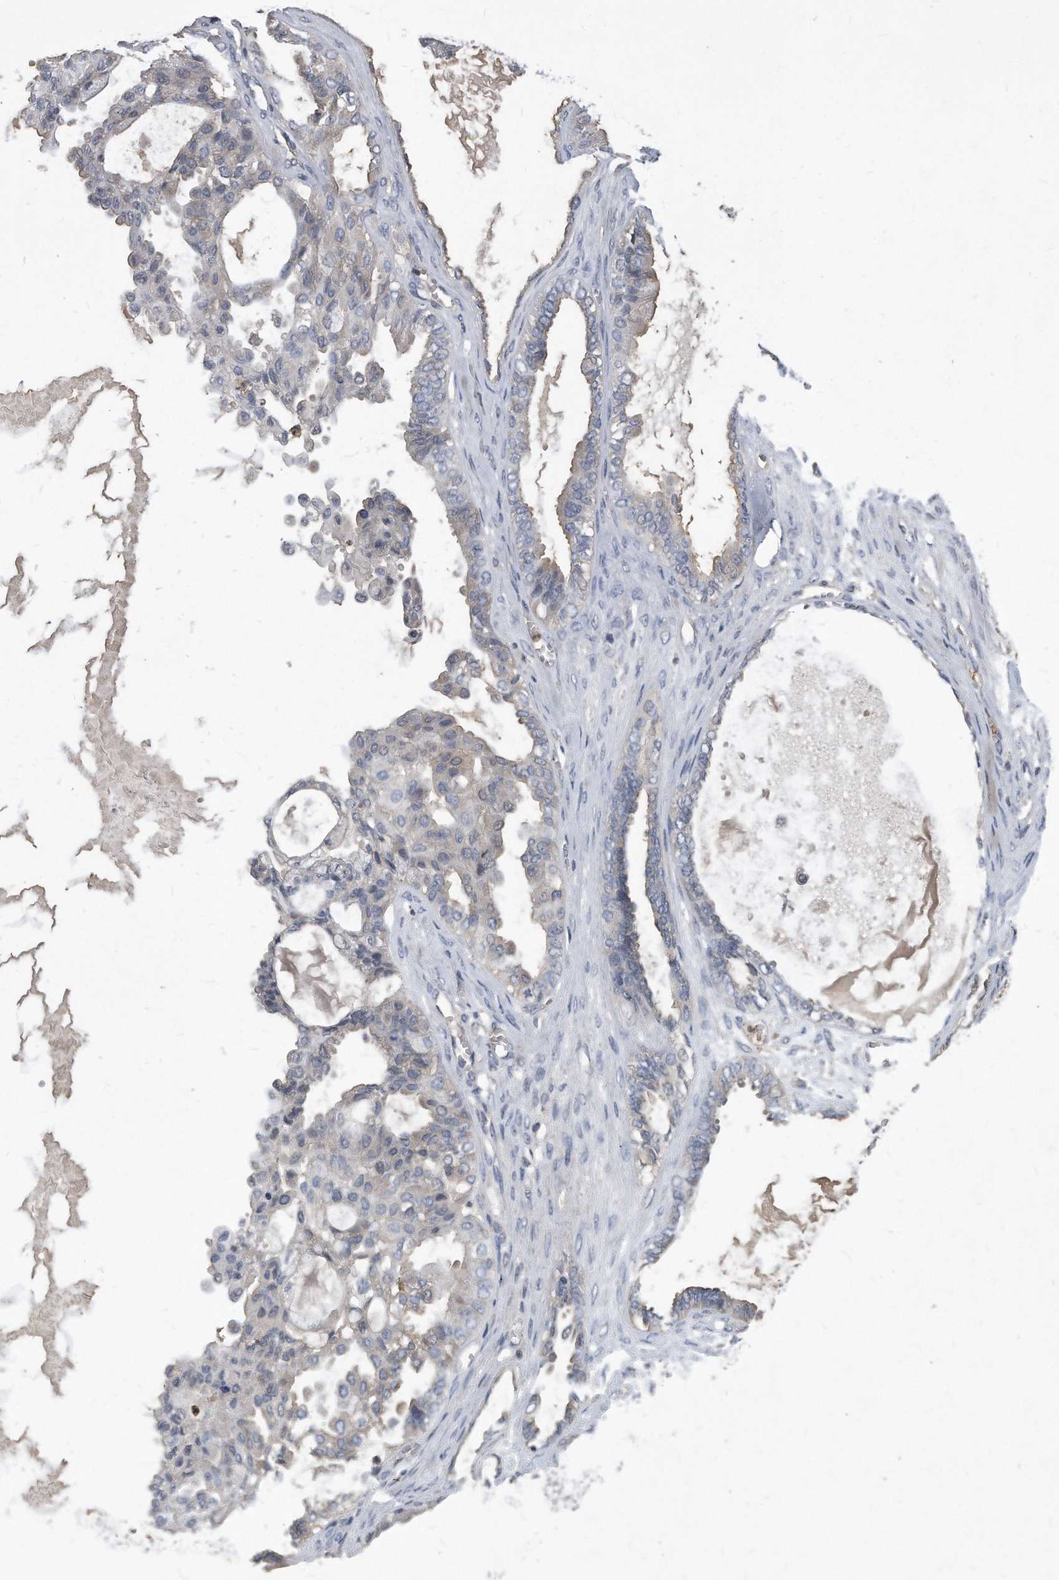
{"staining": {"intensity": "negative", "quantity": "none", "location": "none"}, "tissue": "ovarian cancer", "cell_type": "Tumor cells", "image_type": "cancer", "snomed": [{"axis": "morphology", "description": "Carcinoma, NOS"}, {"axis": "morphology", "description": "Carcinoma, endometroid"}, {"axis": "topography", "description": "Ovary"}], "caption": "Micrograph shows no protein expression in tumor cells of ovarian cancer tissue.", "gene": "HOMER3", "patient": {"sex": "female", "age": 50}}